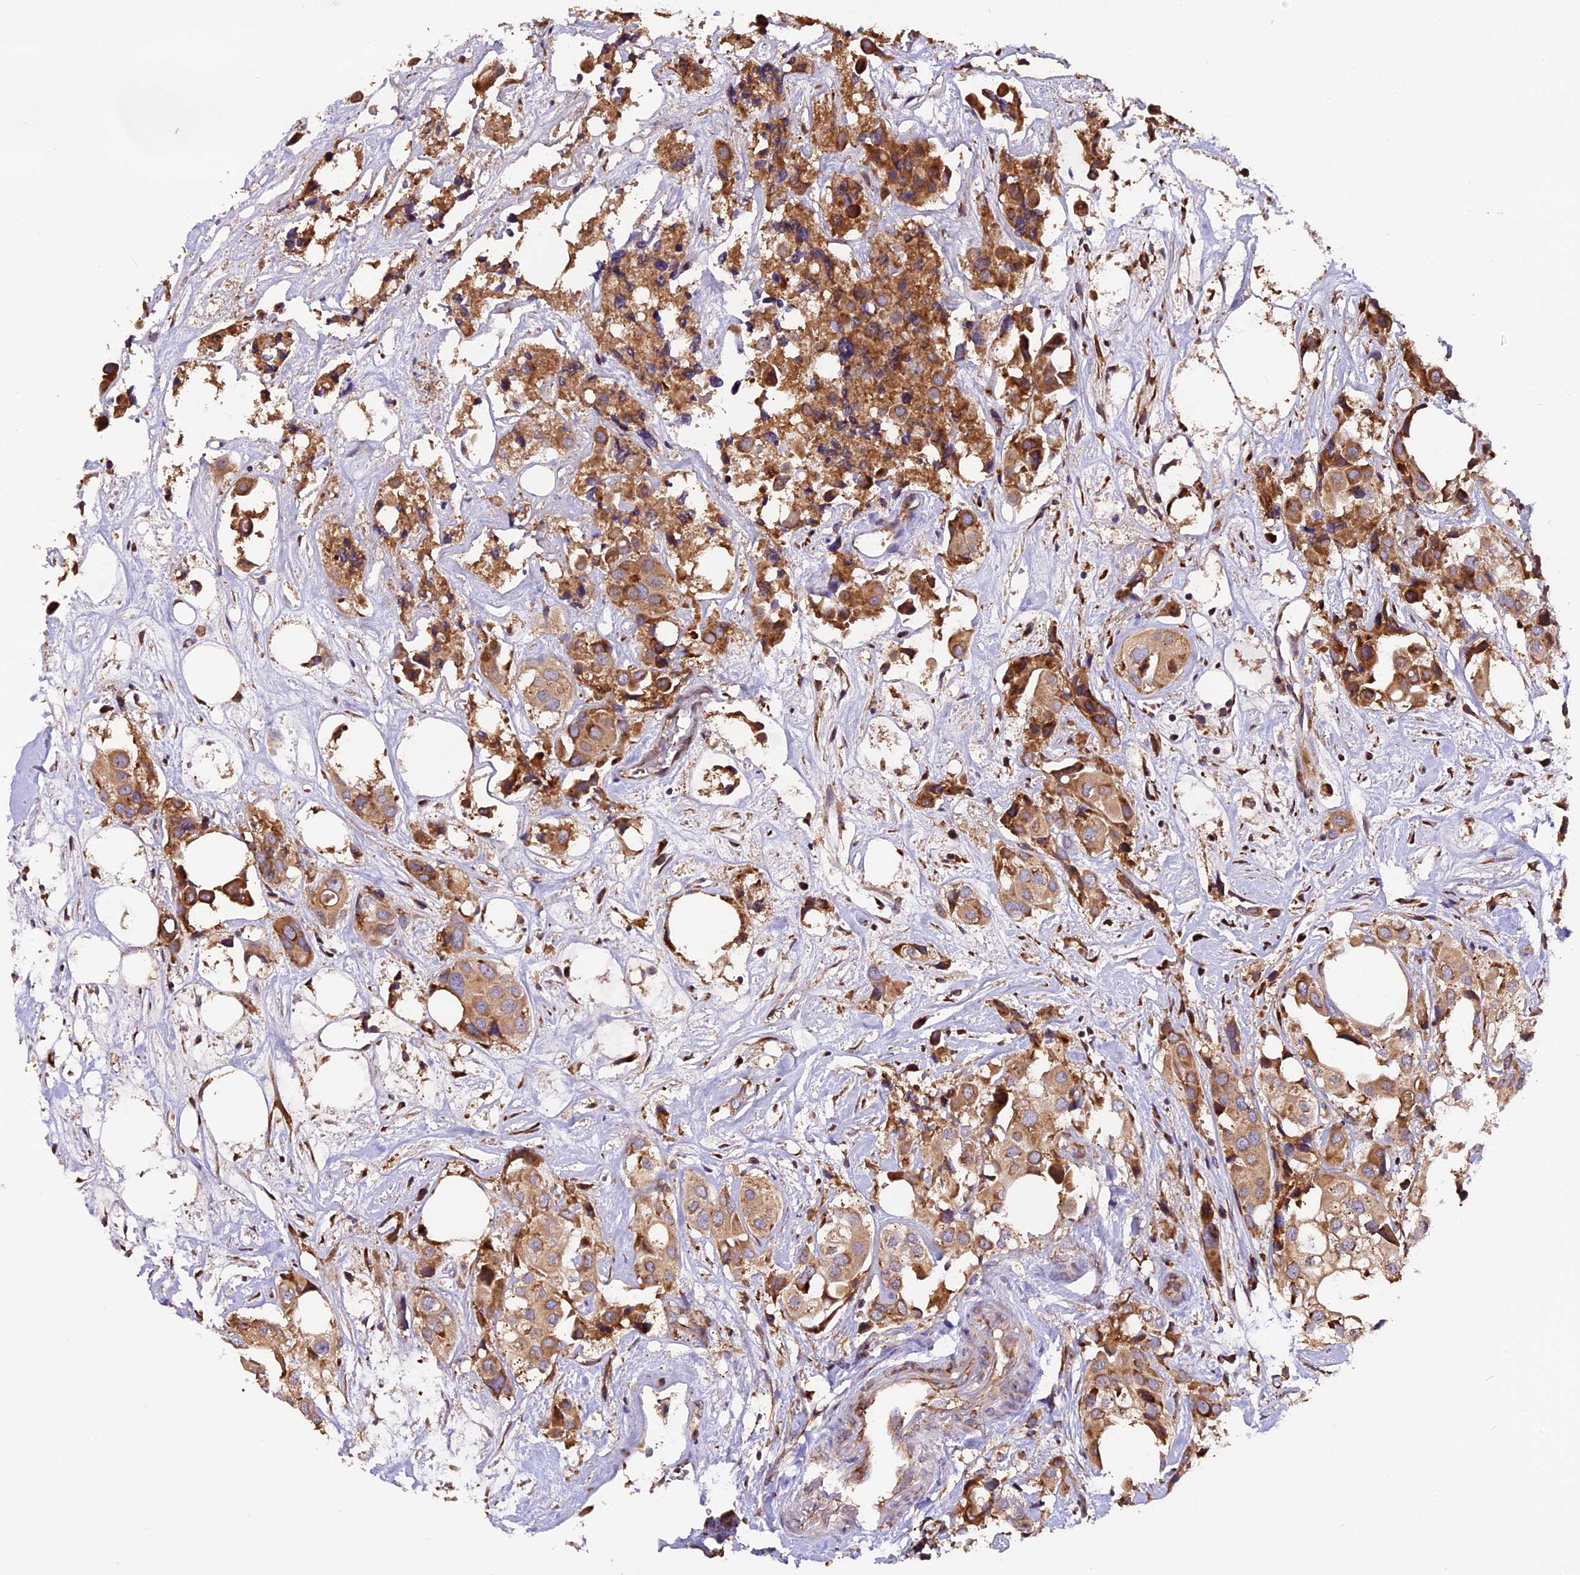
{"staining": {"intensity": "moderate", "quantity": ">75%", "location": "cytoplasmic/membranous"}, "tissue": "urothelial cancer", "cell_type": "Tumor cells", "image_type": "cancer", "snomed": [{"axis": "morphology", "description": "Urothelial carcinoma, High grade"}, {"axis": "topography", "description": "Urinary bladder"}], "caption": "IHC (DAB (3,3'-diaminobenzidine)) staining of high-grade urothelial carcinoma exhibits moderate cytoplasmic/membranous protein expression in about >75% of tumor cells.", "gene": "GNPTAB", "patient": {"sex": "male", "age": 64}}